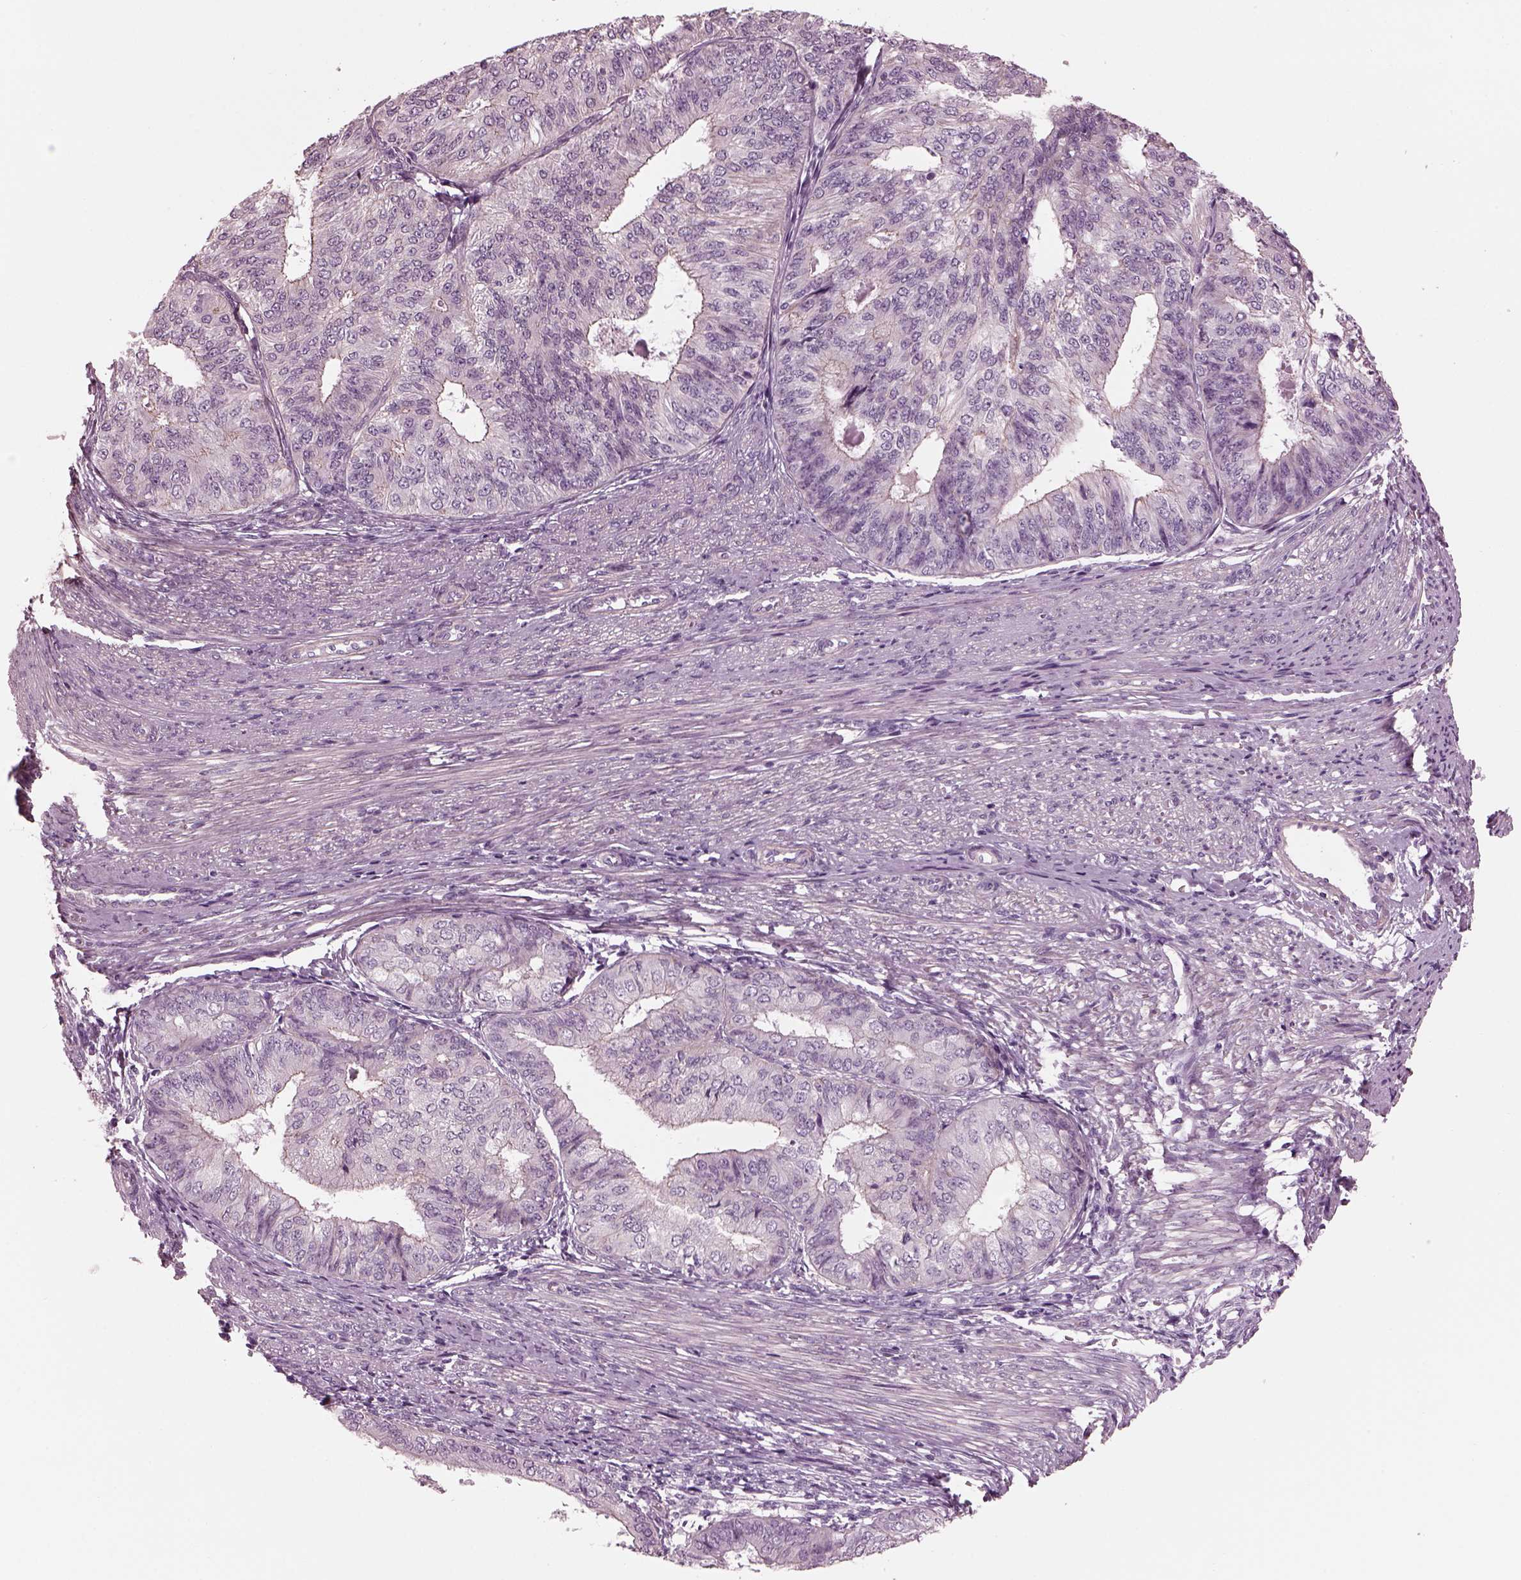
{"staining": {"intensity": "negative", "quantity": "none", "location": "none"}, "tissue": "endometrial cancer", "cell_type": "Tumor cells", "image_type": "cancer", "snomed": [{"axis": "morphology", "description": "Adenocarcinoma, NOS"}, {"axis": "topography", "description": "Endometrium"}], "caption": "Human endometrial adenocarcinoma stained for a protein using immunohistochemistry (IHC) displays no expression in tumor cells.", "gene": "BFSP1", "patient": {"sex": "female", "age": 58}}